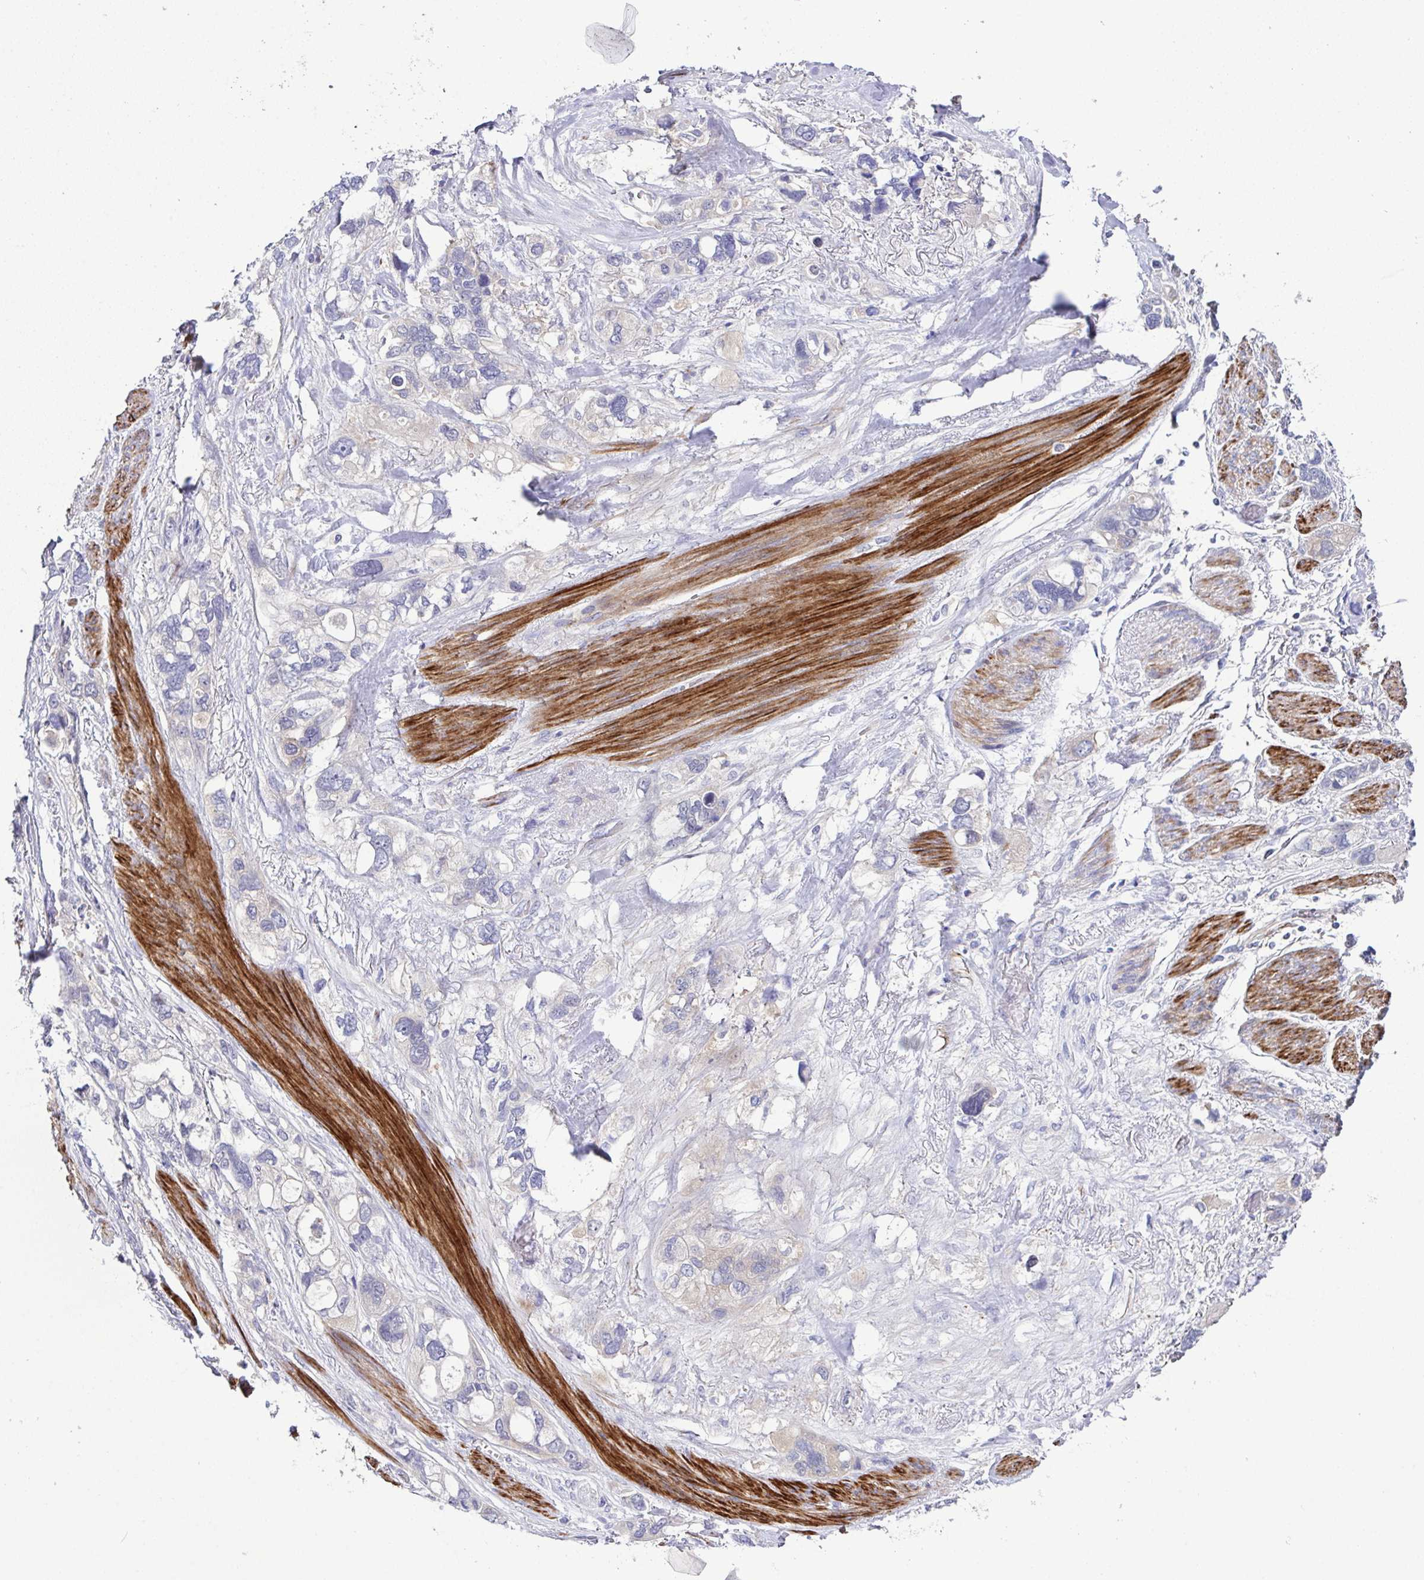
{"staining": {"intensity": "negative", "quantity": "none", "location": "none"}, "tissue": "stomach cancer", "cell_type": "Tumor cells", "image_type": "cancer", "snomed": [{"axis": "morphology", "description": "Adenocarcinoma, NOS"}, {"axis": "topography", "description": "Stomach, upper"}], "caption": "DAB immunohistochemical staining of human stomach adenocarcinoma displays no significant positivity in tumor cells.", "gene": "CFAP97D1", "patient": {"sex": "female", "age": 81}}